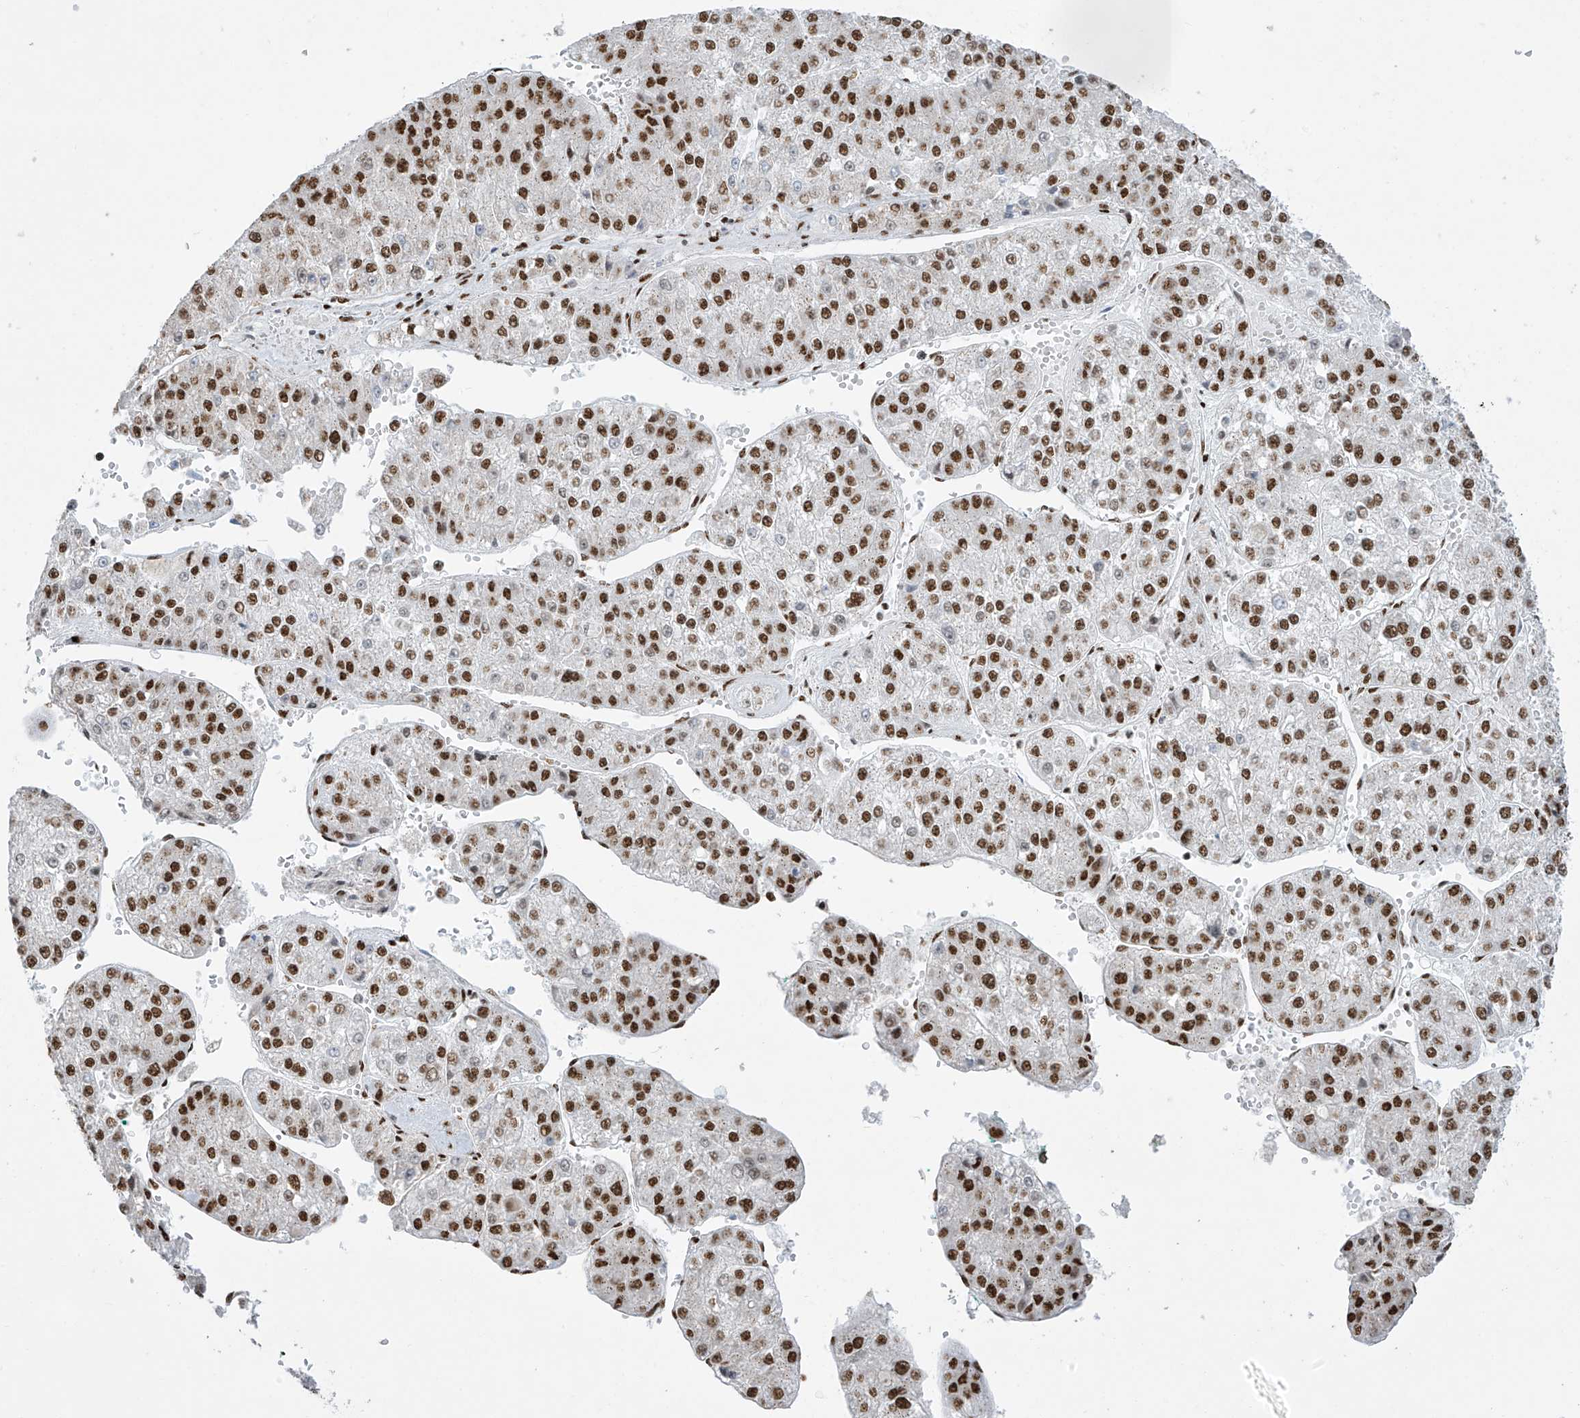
{"staining": {"intensity": "strong", "quantity": ">75%", "location": "nuclear"}, "tissue": "liver cancer", "cell_type": "Tumor cells", "image_type": "cancer", "snomed": [{"axis": "morphology", "description": "Carcinoma, Hepatocellular, NOS"}, {"axis": "topography", "description": "Liver"}], "caption": "This micrograph displays hepatocellular carcinoma (liver) stained with immunohistochemistry to label a protein in brown. The nuclear of tumor cells show strong positivity for the protein. Nuclei are counter-stained blue.", "gene": "MS4A6A", "patient": {"sex": "female", "age": 73}}